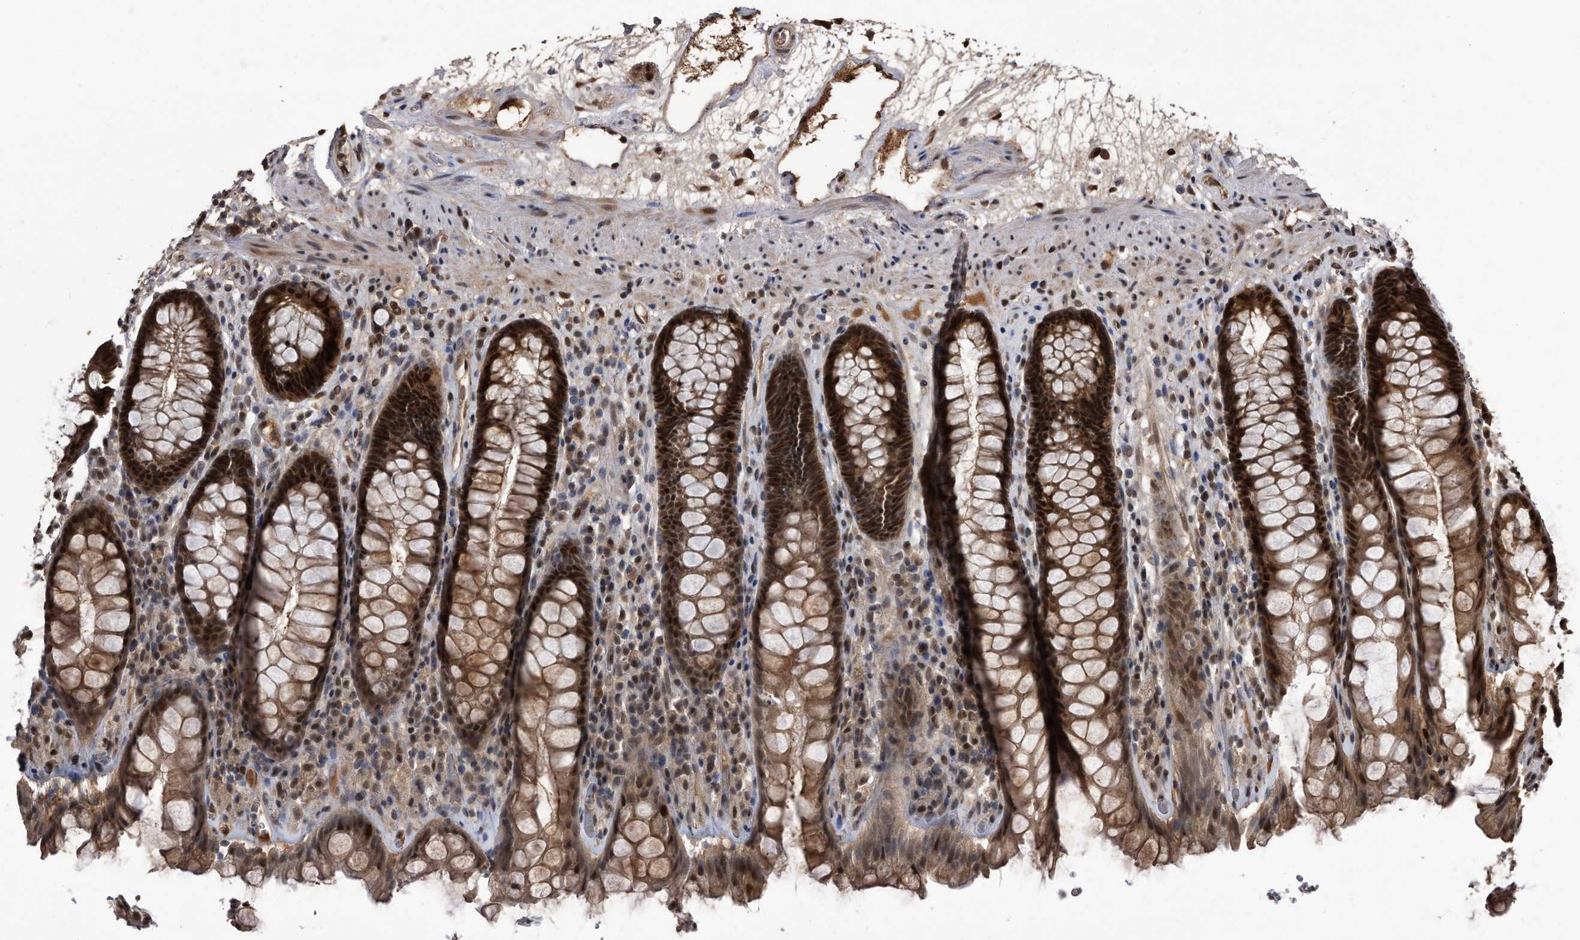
{"staining": {"intensity": "strong", "quantity": ">75%", "location": "cytoplasmic/membranous,nuclear"}, "tissue": "rectum", "cell_type": "Glandular cells", "image_type": "normal", "snomed": [{"axis": "morphology", "description": "Normal tissue, NOS"}, {"axis": "topography", "description": "Rectum"}], "caption": "This is a histology image of immunohistochemistry (IHC) staining of normal rectum, which shows strong staining in the cytoplasmic/membranous,nuclear of glandular cells.", "gene": "RAD23B", "patient": {"sex": "male", "age": 64}}